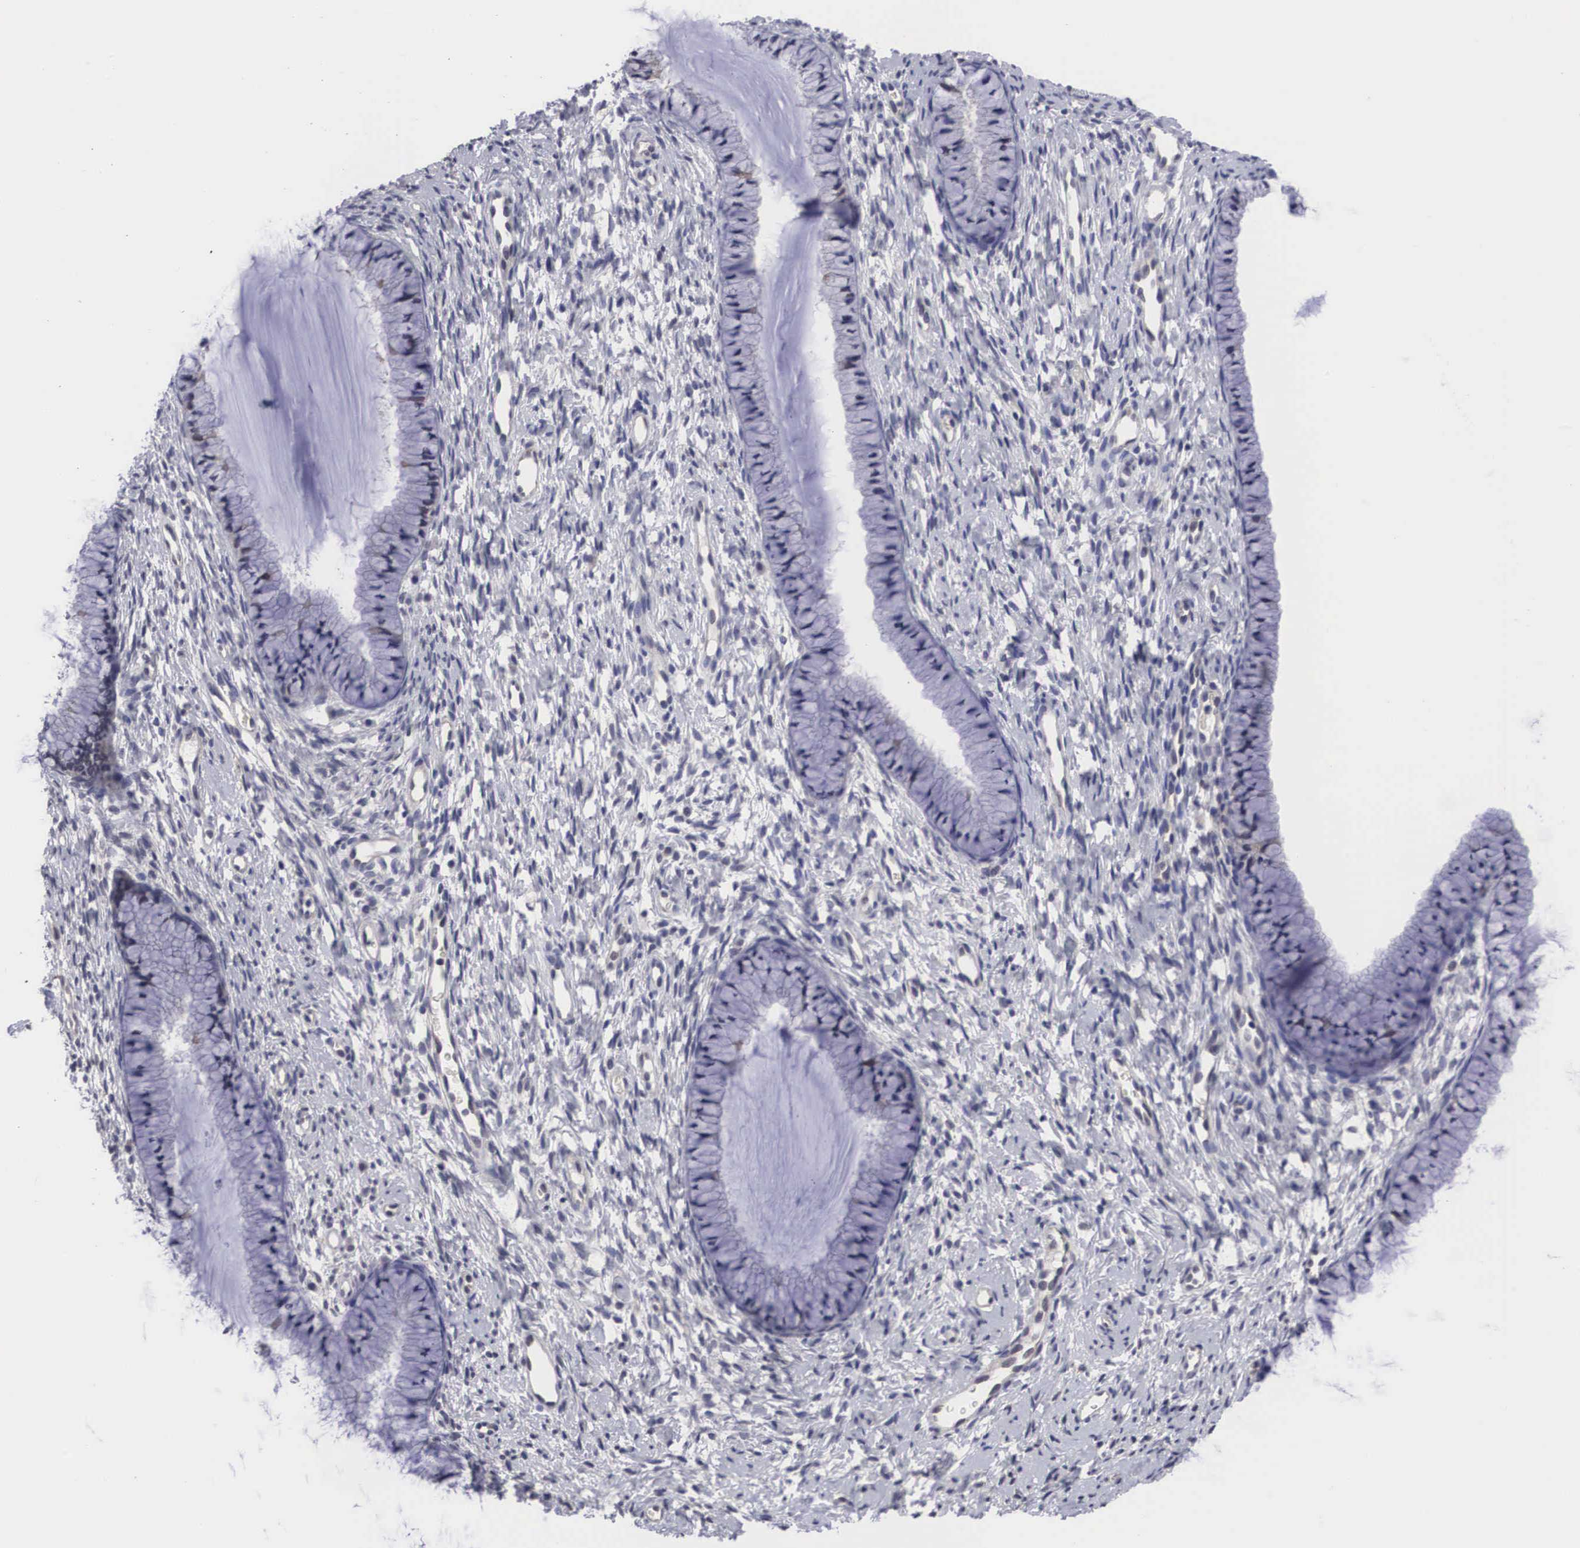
{"staining": {"intensity": "negative", "quantity": "none", "location": "none"}, "tissue": "cervix", "cell_type": "Glandular cells", "image_type": "normal", "snomed": [{"axis": "morphology", "description": "Normal tissue, NOS"}, {"axis": "topography", "description": "Cervix"}], "caption": "IHC of normal human cervix demonstrates no staining in glandular cells.", "gene": "OTX2", "patient": {"sex": "female", "age": 82}}